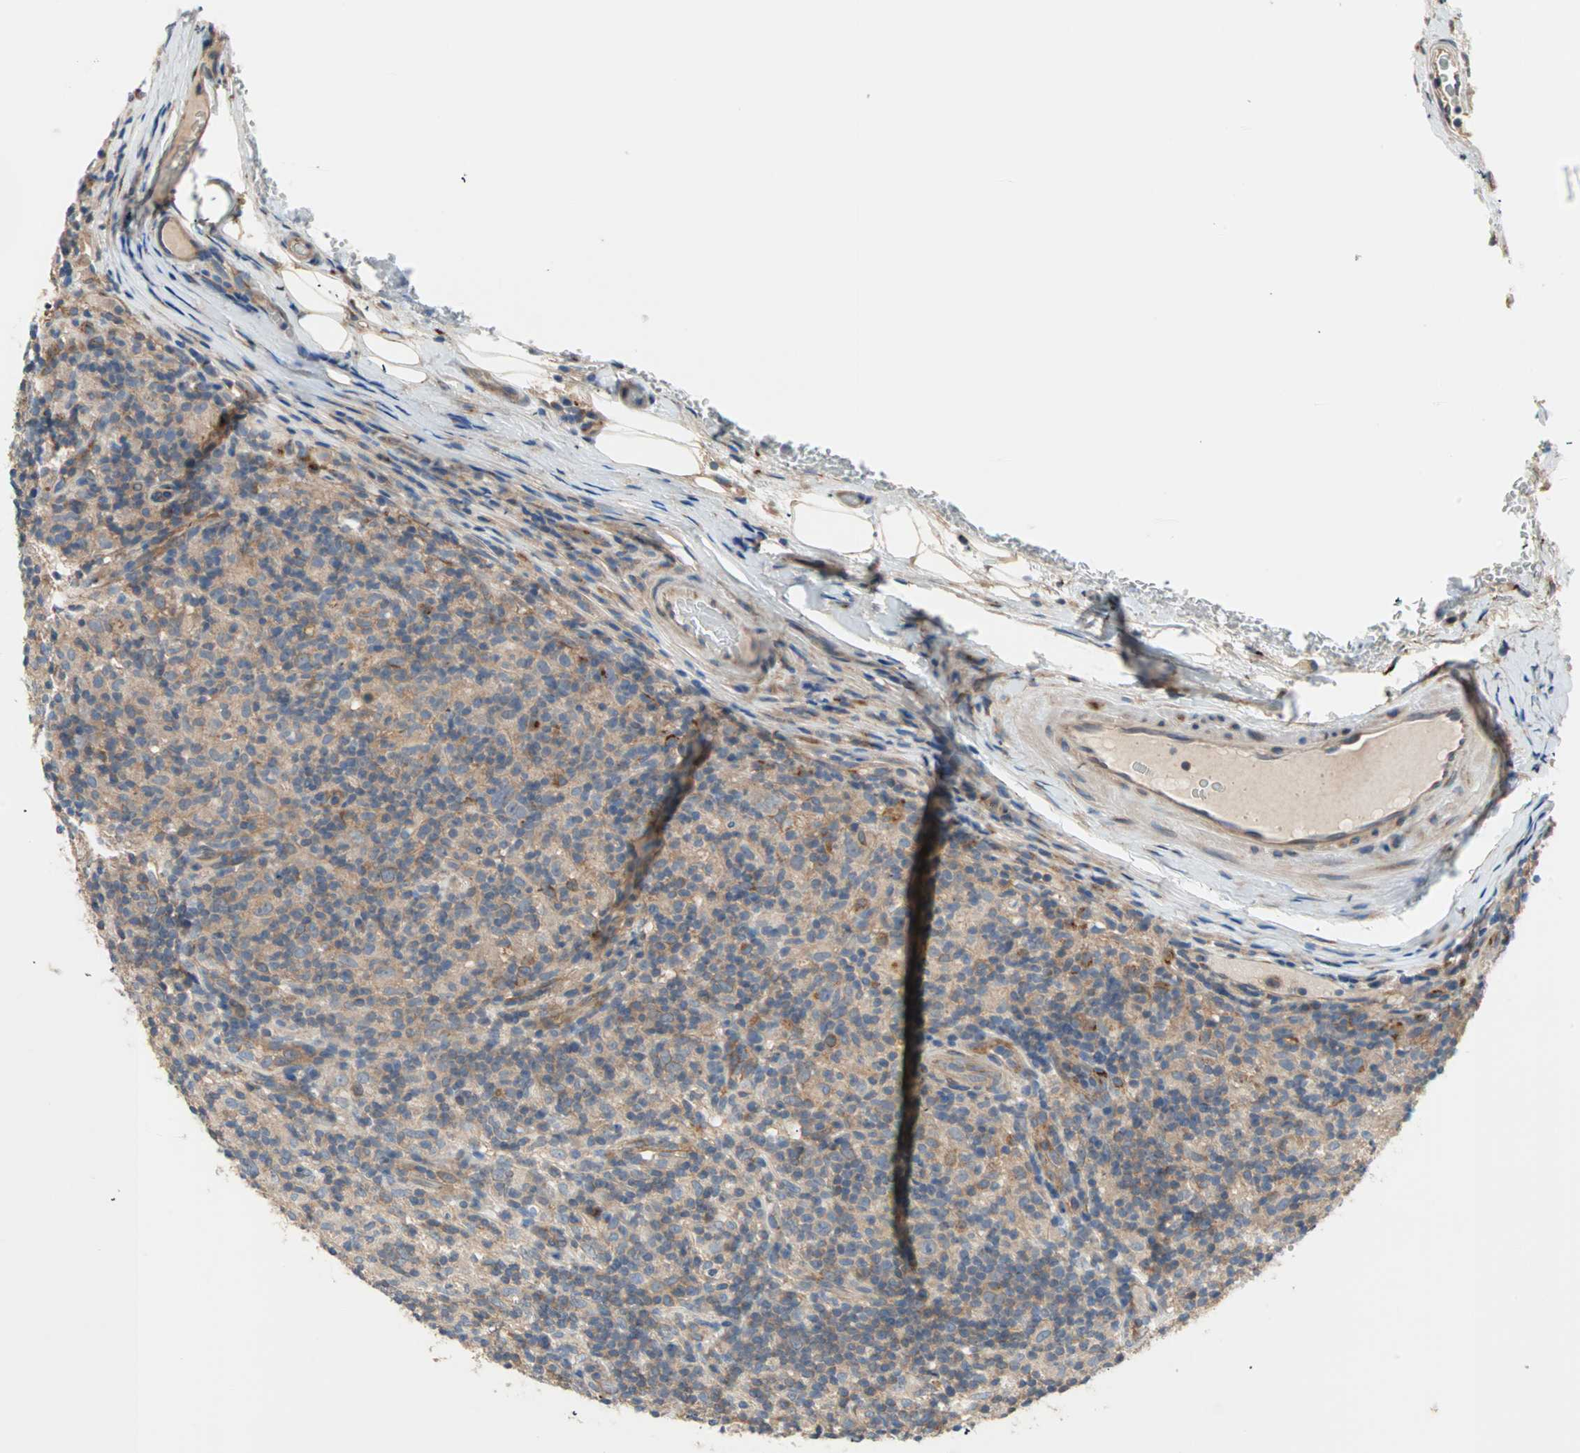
{"staining": {"intensity": "weak", "quantity": "25%-75%", "location": "cytoplasmic/membranous"}, "tissue": "lymphoma", "cell_type": "Tumor cells", "image_type": "cancer", "snomed": [{"axis": "morphology", "description": "Hodgkin's disease, NOS"}, {"axis": "topography", "description": "Lymph node"}], "caption": "Brown immunohistochemical staining in Hodgkin's disease reveals weak cytoplasmic/membranous staining in about 25%-75% of tumor cells.", "gene": "PDE8A", "patient": {"sex": "male", "age": 70}}